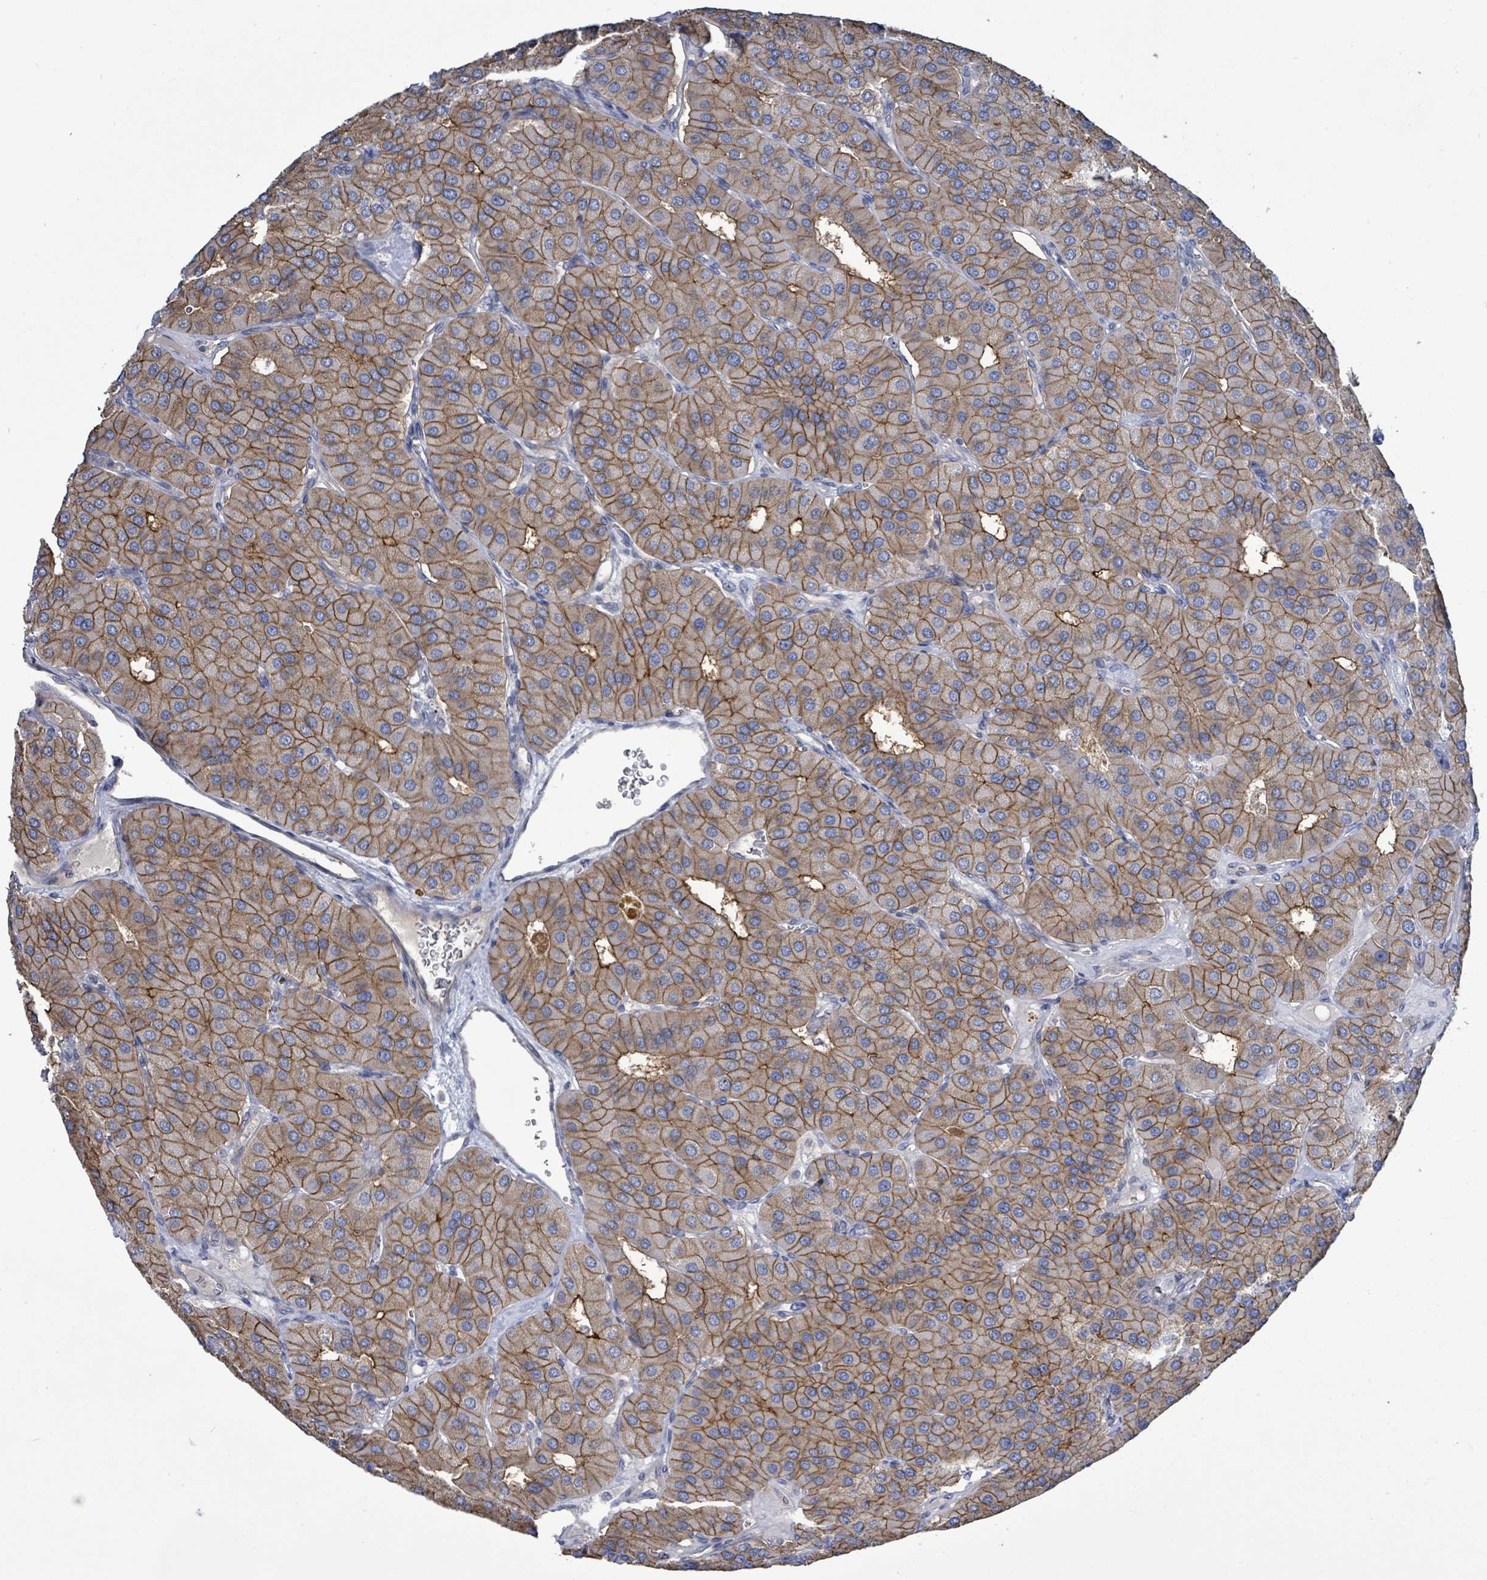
{"staining": {"intensity": "moderate", "quantity": ">75%", "location": "cytoplasmic/membranous"}, "tissue": "parathyroid gland", "cell_type": "Glandular cells", "image_type": "normal", "snomed": [{"axis": "morphology", "description": "Normal tissue, NOS"}, {"axis": "morphology", "description": "Adenoma, NOS"}, {"axis": "topography", "description": "Parathyroid gland"}], "caption": "Unremarkable parathyroid gland exhibits moderate cytoplasmic/membranous positivity in approximately >75% of glandular cells, visualized by immunohistochemistry.", "gene": "HRAS", "patient": {"sex": "female", "age": 86}}